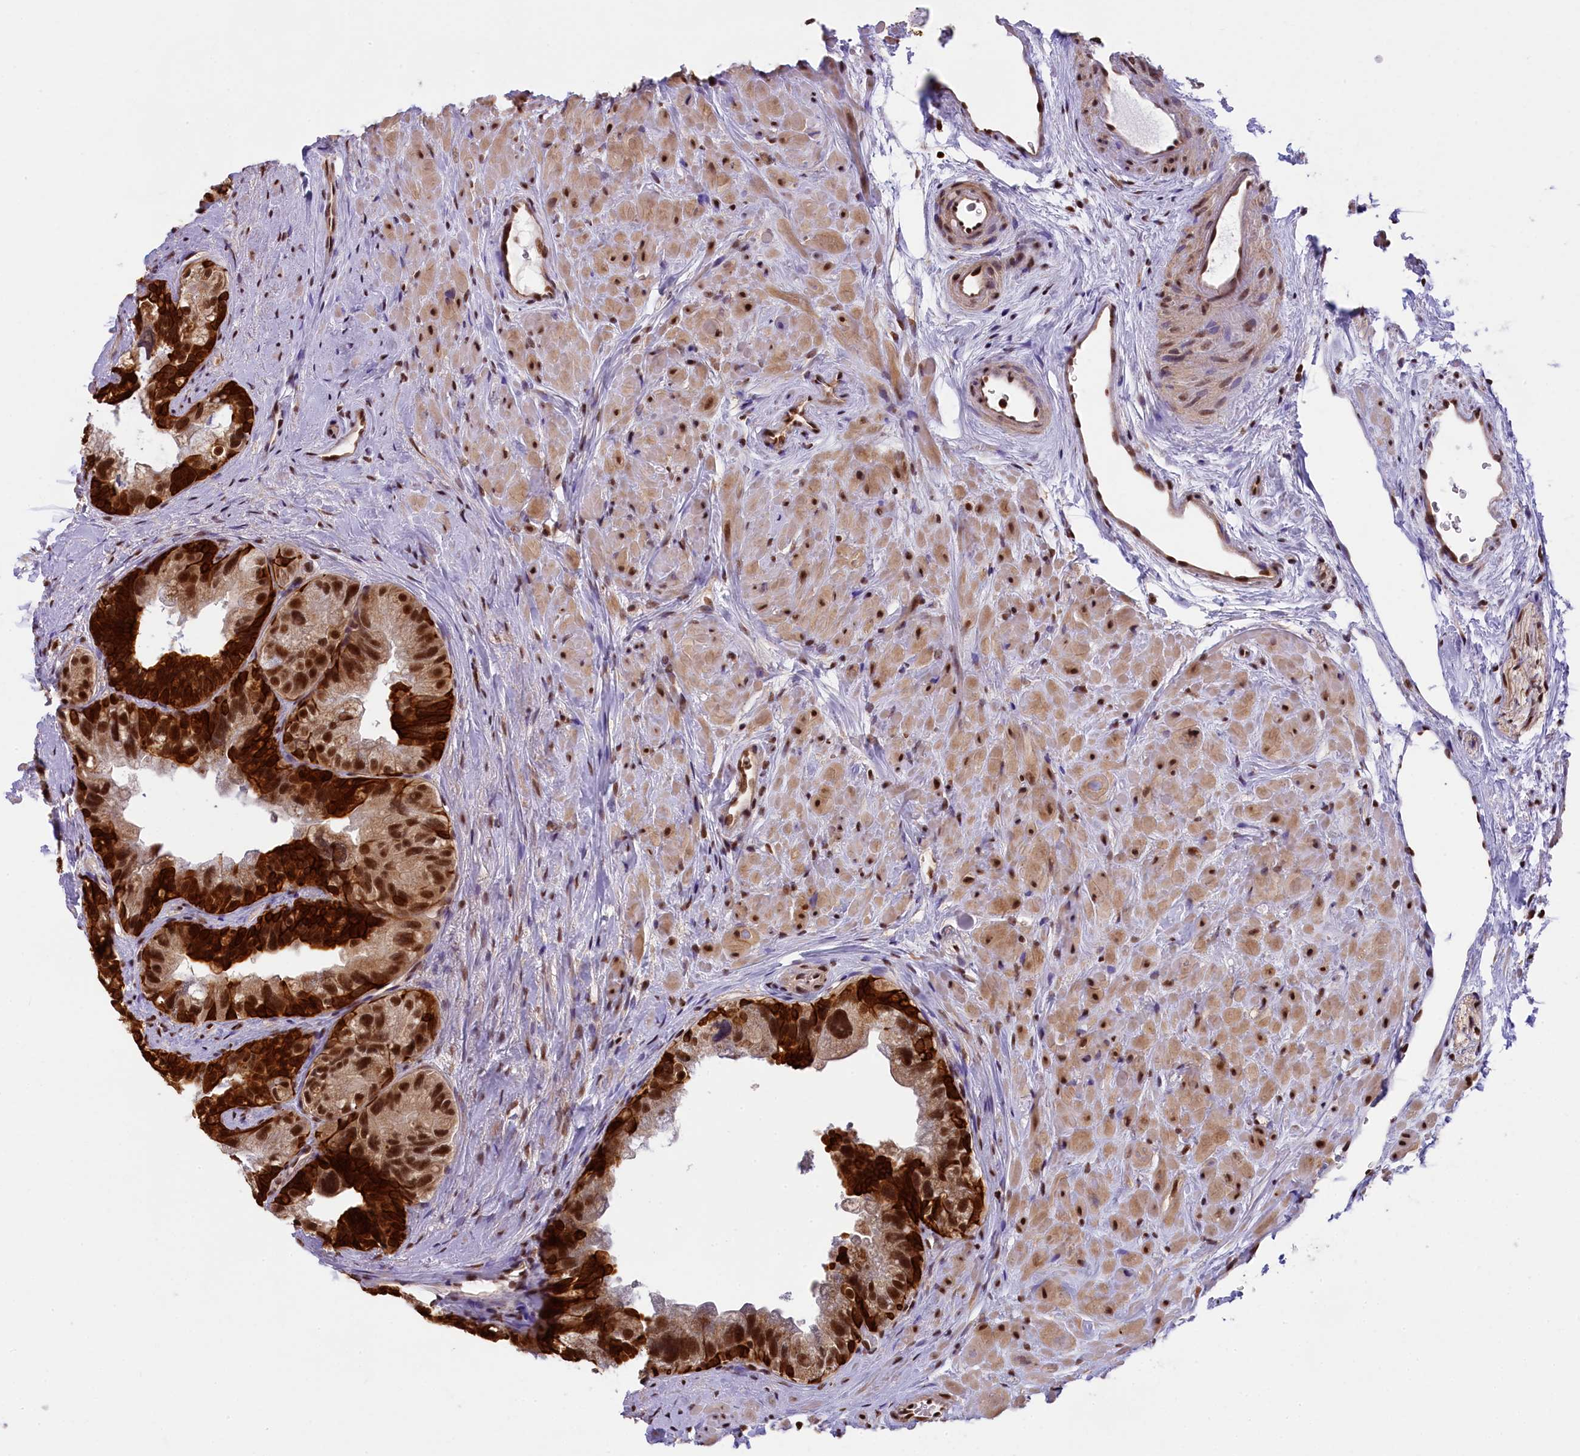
{"staining": {"intensity": "strong", "quantity": ">75%", "location": "cytoplasmic/membranous,nuclear"}, "tissue": "prostate cancer", "cell_type": "Tumor cells", "image_type": "cancer", "snomed": [{"axis": "morphology", "description": "Normal tissue, NOS"}, {"axis": "morphology", "description": "Adenocarcinoma, Low grade"}, {"axis": "topography", "description": "Prostate"}], "caption": "The image demonstrates staining of low-grade adenocarcinoma (prostate), revealing strong cytoplasmic/membranous and nuclear protein positivity (brown color) within tumor cells. The staining was performed using DAB (3,3'-diaminobenzidine), with brown indicating positive protein expression. Nuclei are stained blue with hematoxylin.", "gene": "CARD8", "patient": {"sex": "male", "age": 72}}